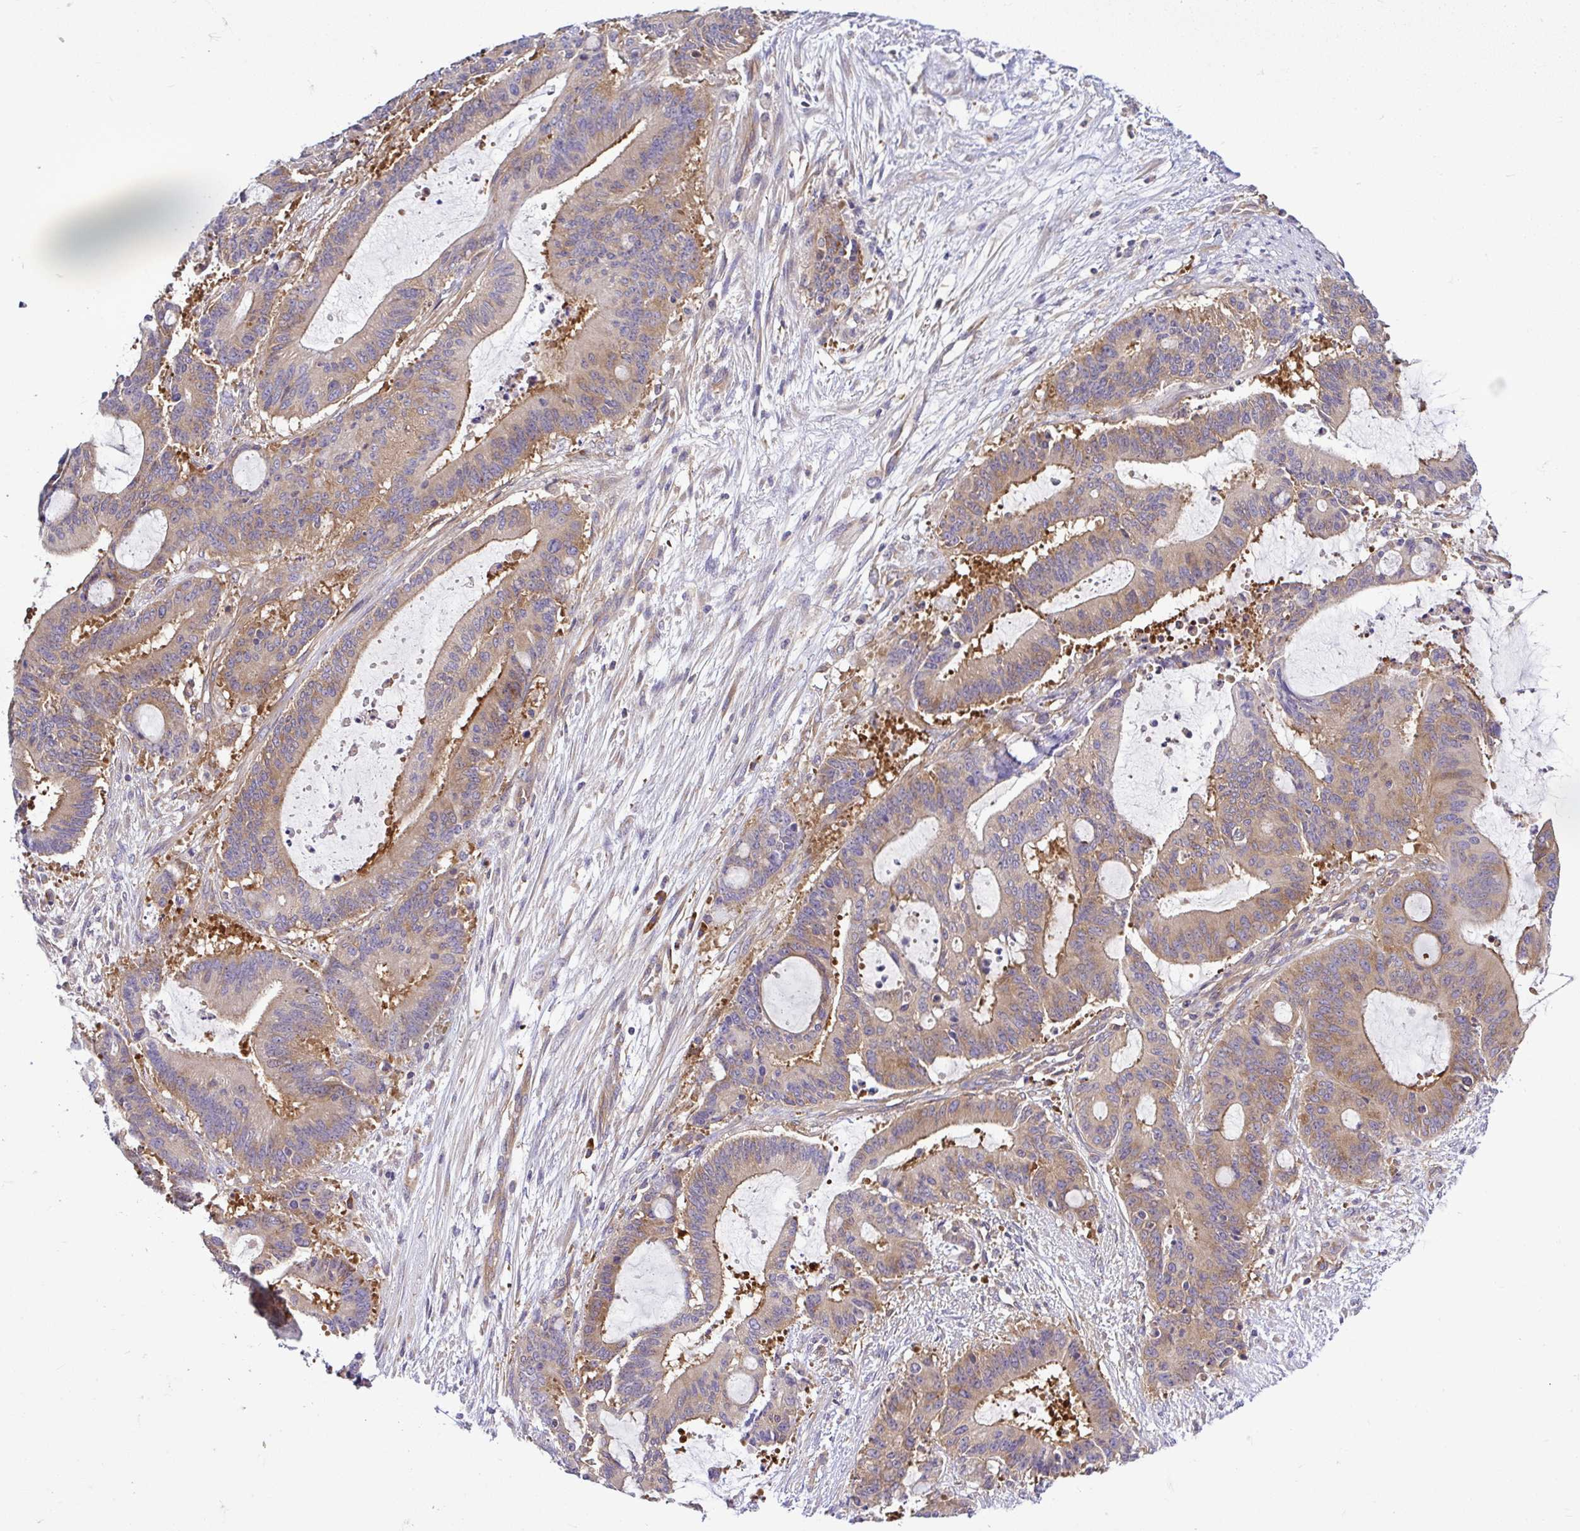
{"staining": {"intensity": "weak", "quantity": "25%-75%", "location": "cytoplasmic/membranous"}, "tissue": "liver cancer", "cell_type": "Tumor cells", "image_type": "cancer", "snomed": [{"axis": "morphology", "description": "Normal tissue, NOS"}, {"axis": "morphology", "description": "Cholangiocarcinoma"}, {"axis": "topography", "description": "Liver"}, {"axis": "topography", "description": "Peripheral nerve tissue"}], "caption": "Immunohistochemistry (IHC) photomicrograph of liver cholangiocarcinoma stained for a protein (brown), which displays low levels of weak cytoplasmic/membranous expression in approximately 25%-75% of tumor cells.", "gene": "LARS1", "patient": {"sex": "female", "age": 73}}